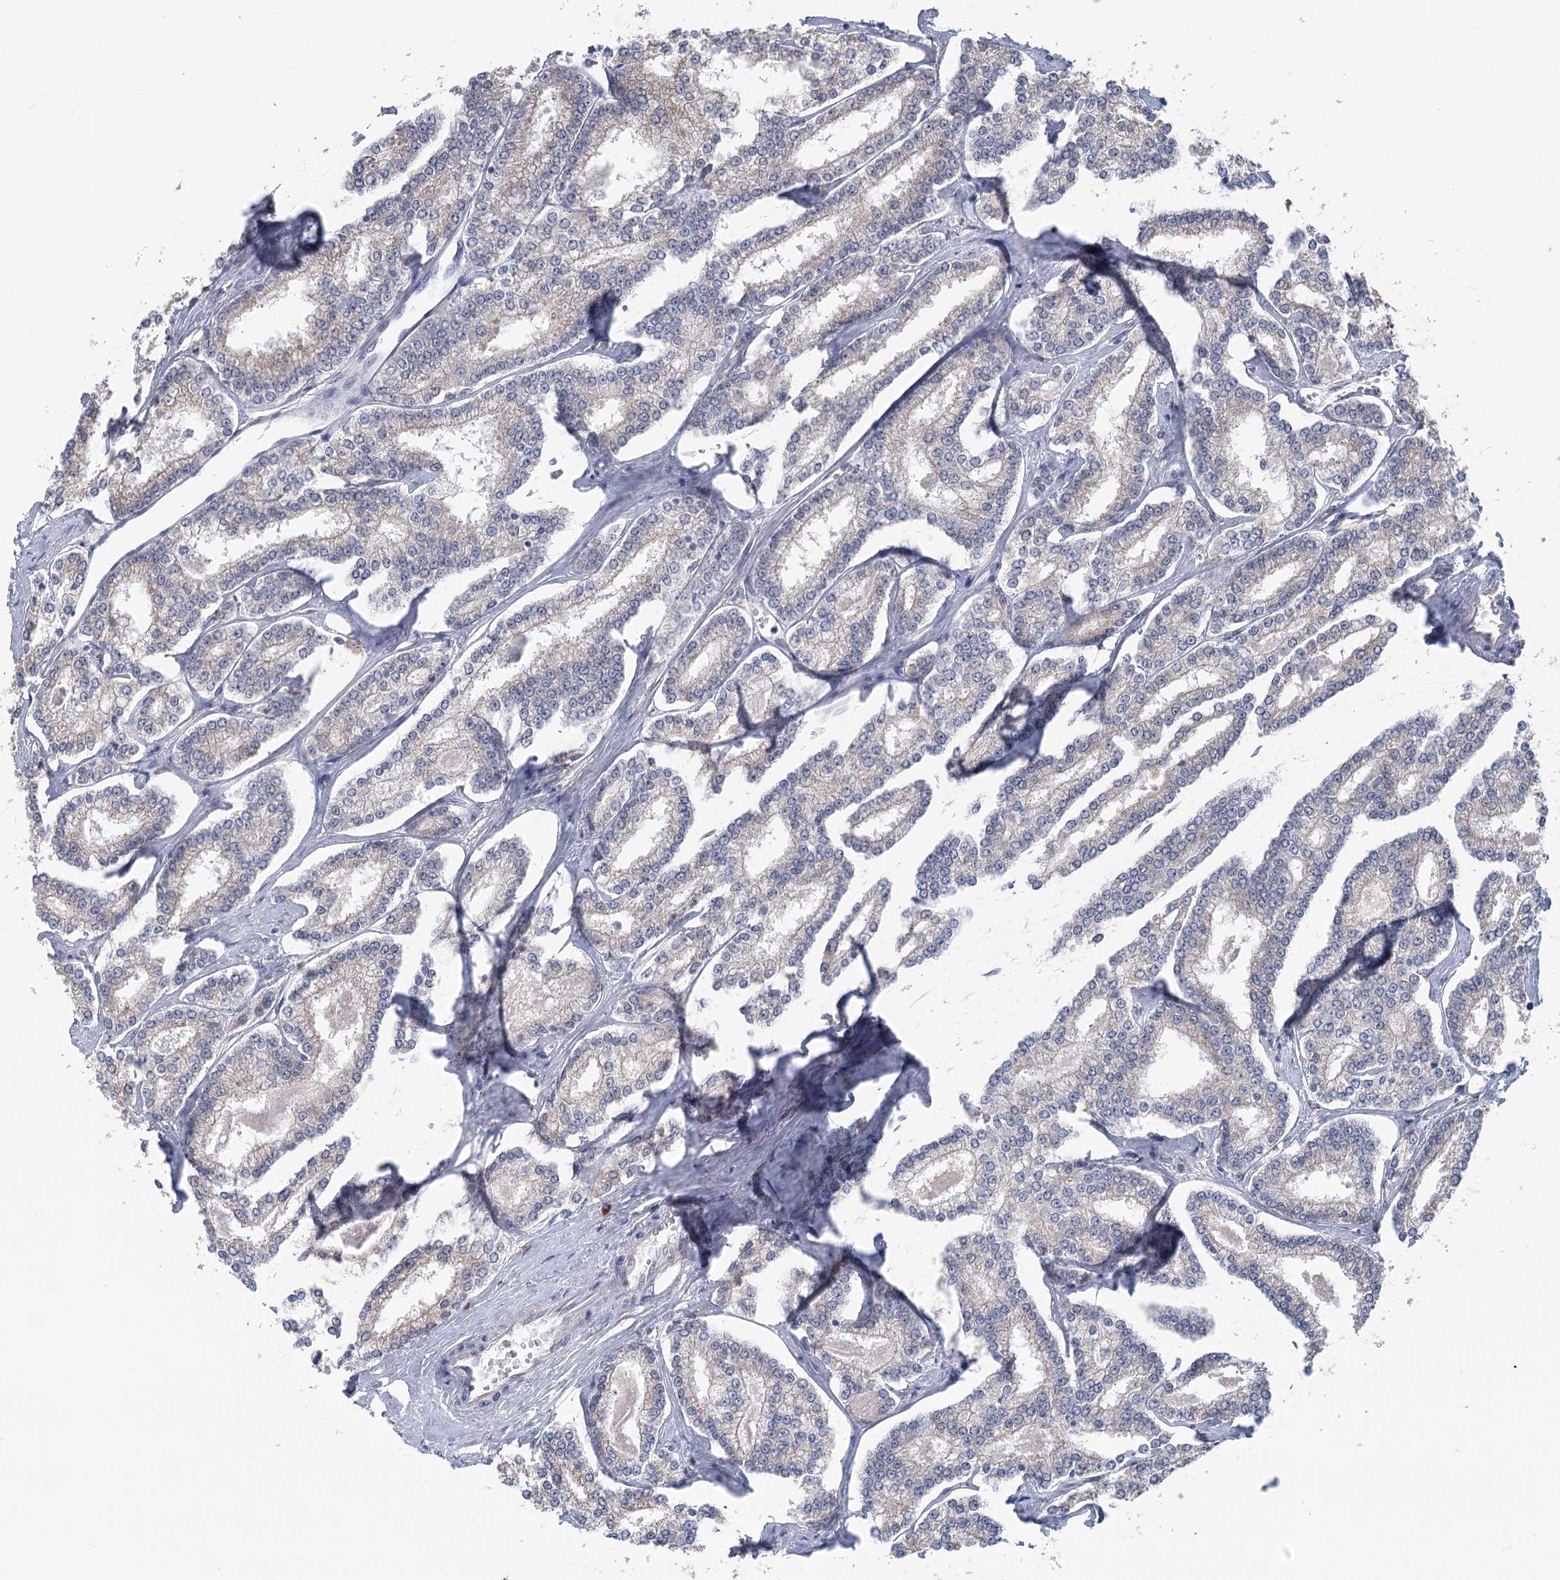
{"staining": {"intensity": "weak", "quantity": "<25%", "location": "cytoplasmic/membranous"}, "tissue": "prostate cancer", "cell_type": "Tumor cells", "image_type": "cancer", "snomed": [{"axis": "morphology", "description": "Normal tissue, NOS"}, {"axis": "morphology", "description": "Adenocarcinoma, High grade"}, {"axis": "topography", "description": "Prostate"}], "caption": "Immunohistochemical staining of prostate adenocarcinoma (high-grade) shows no significant positivity in tumor cells.", "gene": "METTL24", "patient": {"sex": "male", "age": 83}}